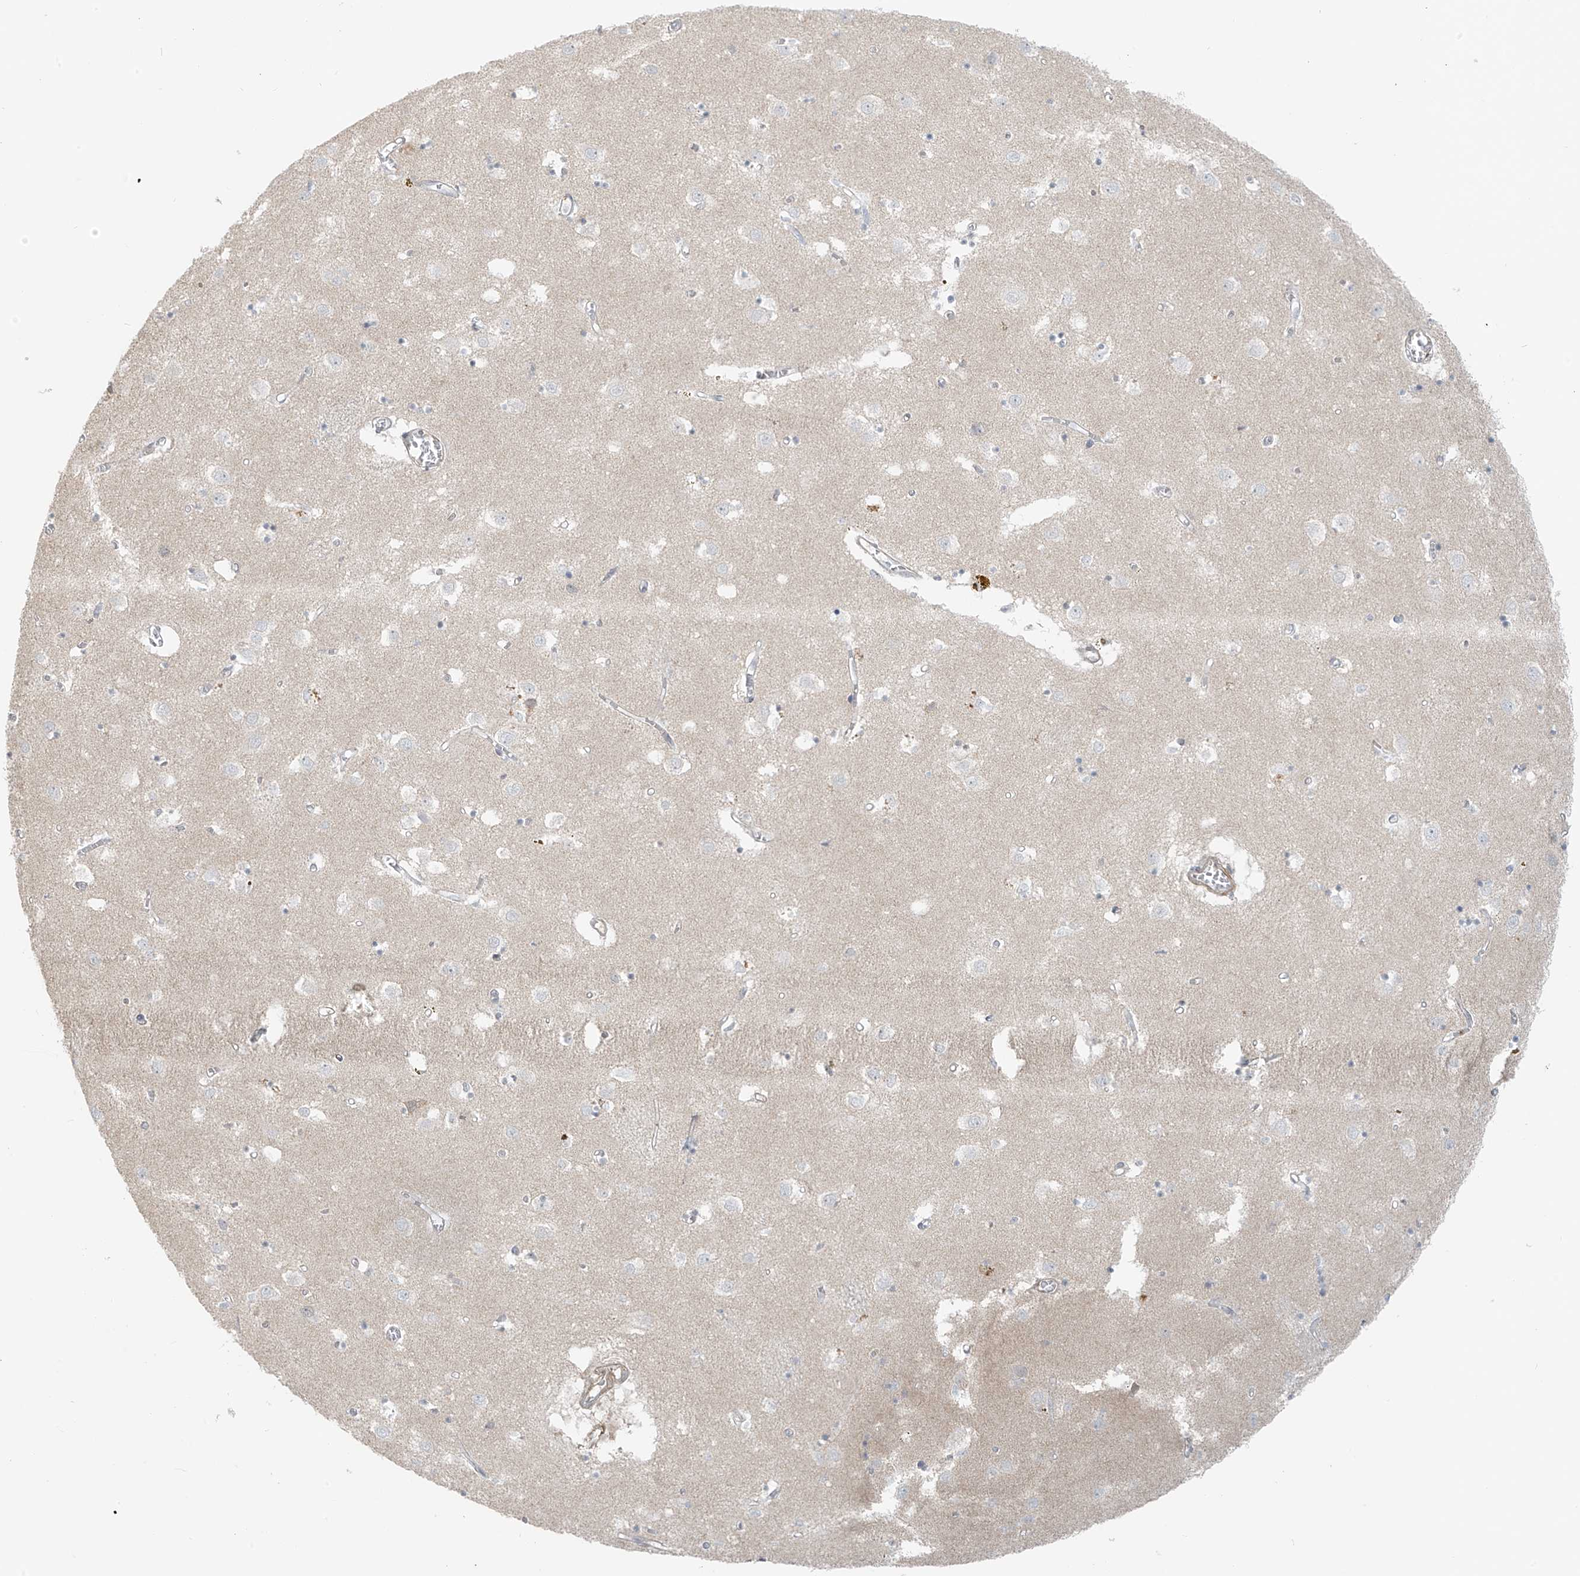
{"staining": {"intensity": "negative", "quantity": "none", "location": "none"}, "tissue": "caudate", "cell_type": "Glial cells", "image_type": "normal", "snomed": [{"axis": "morphology", "description": "Normal tissue, NOS"}, {"axis": "topography", "description": "Lateral ventricle wall"}], "caption": "Glial cells show no significant positivity in normal caudate. The staining is performed using DAB brown chromogen with nuclei counter-stained in using hematoxylin.", "gene": "ABCD1", "patient": {"sex": "male", "age": 70}}